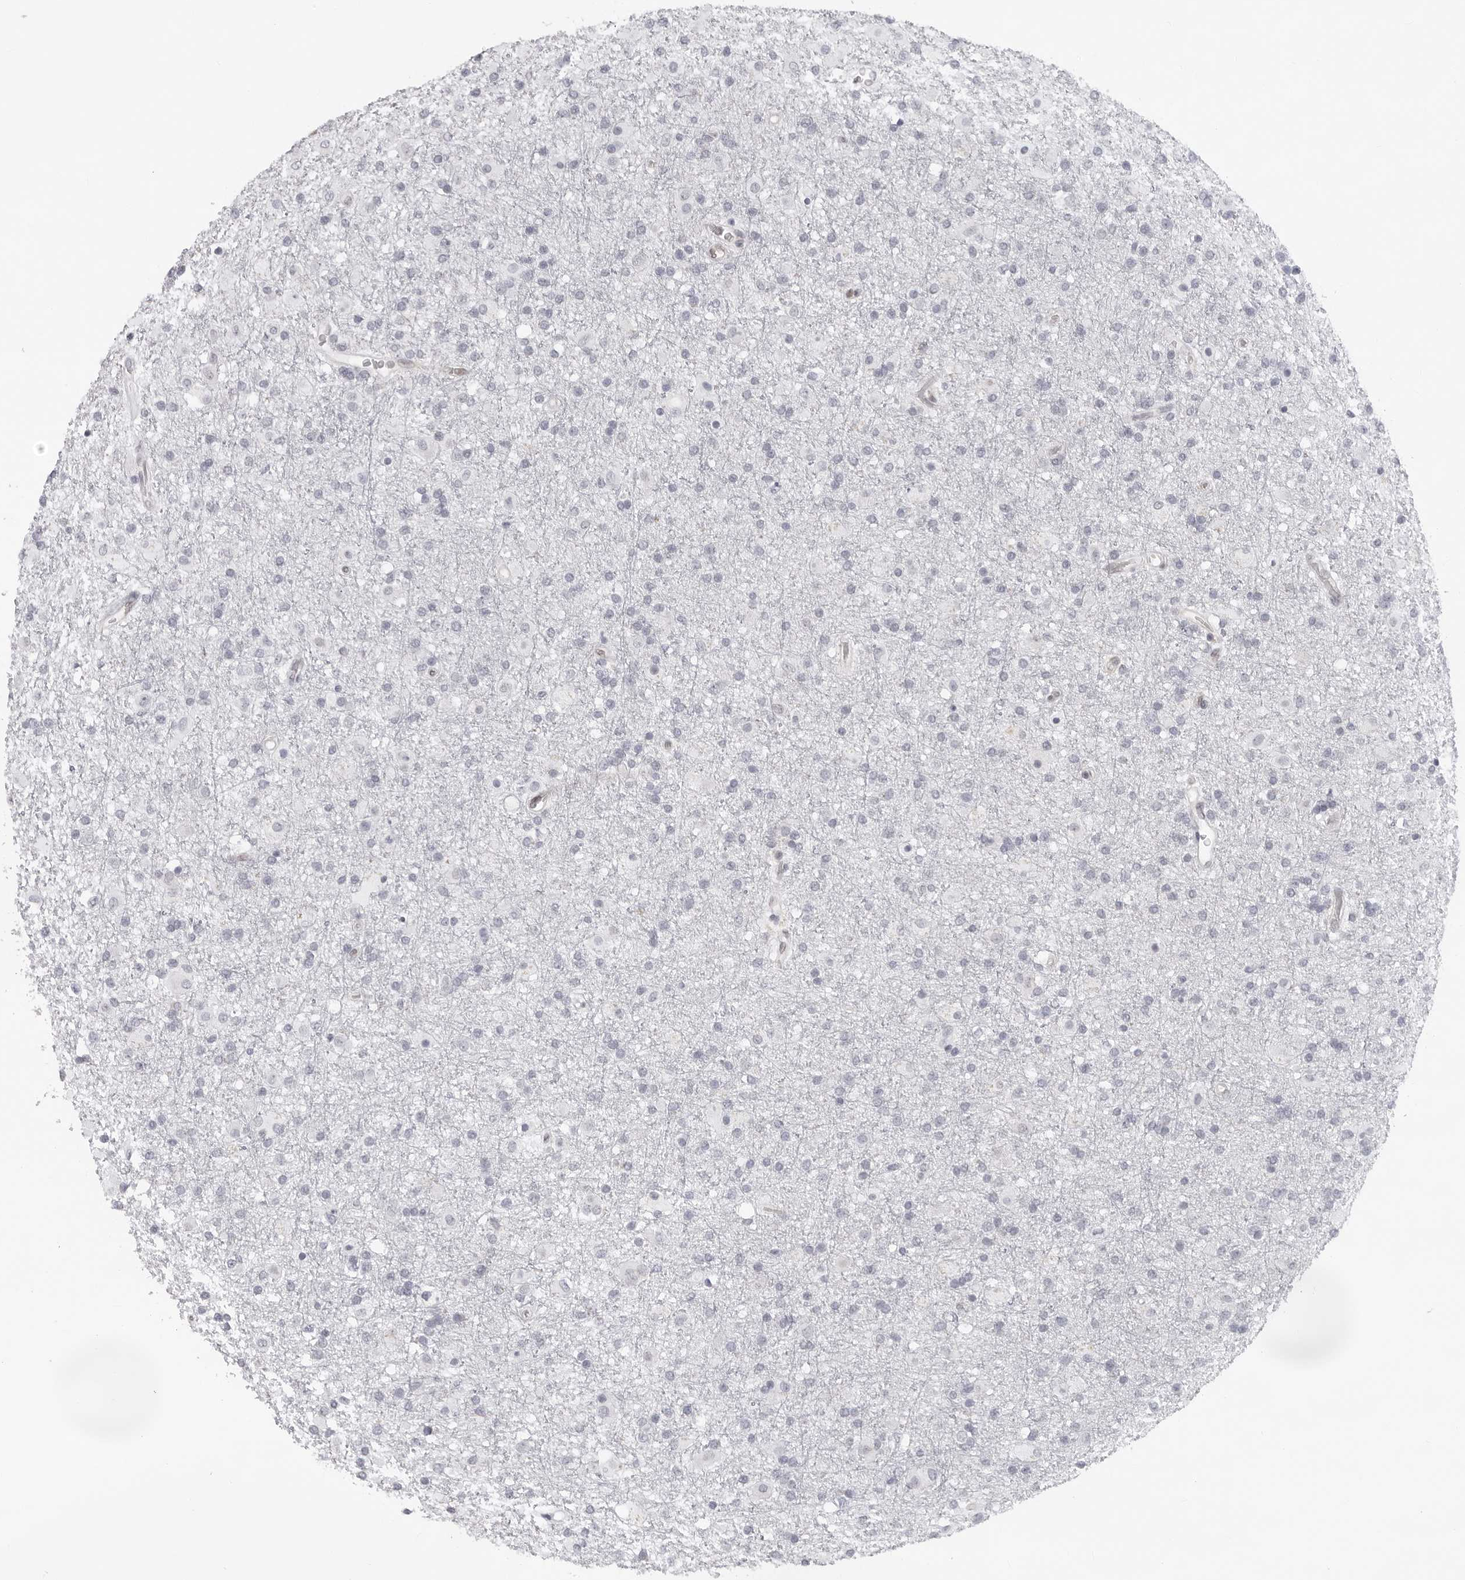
{"staining": {"intensity": "negative", "quantity": "none", "location": "none"}, "tissue": "glioma", "cell_type": "Tumor cells", "image_type": "cancer", "snomed": [{"axis": "morphology", "description": "Glioma, malignant, Low grade"}, {"axis": "topography", "description": "Brain"}], "caption": "Malignant low-grade glioma was stained to show a protein in brown. There is no significant staining in tumor cells.", "gene": "CASP7", "patient": {"sex": "male", "age": 65}}